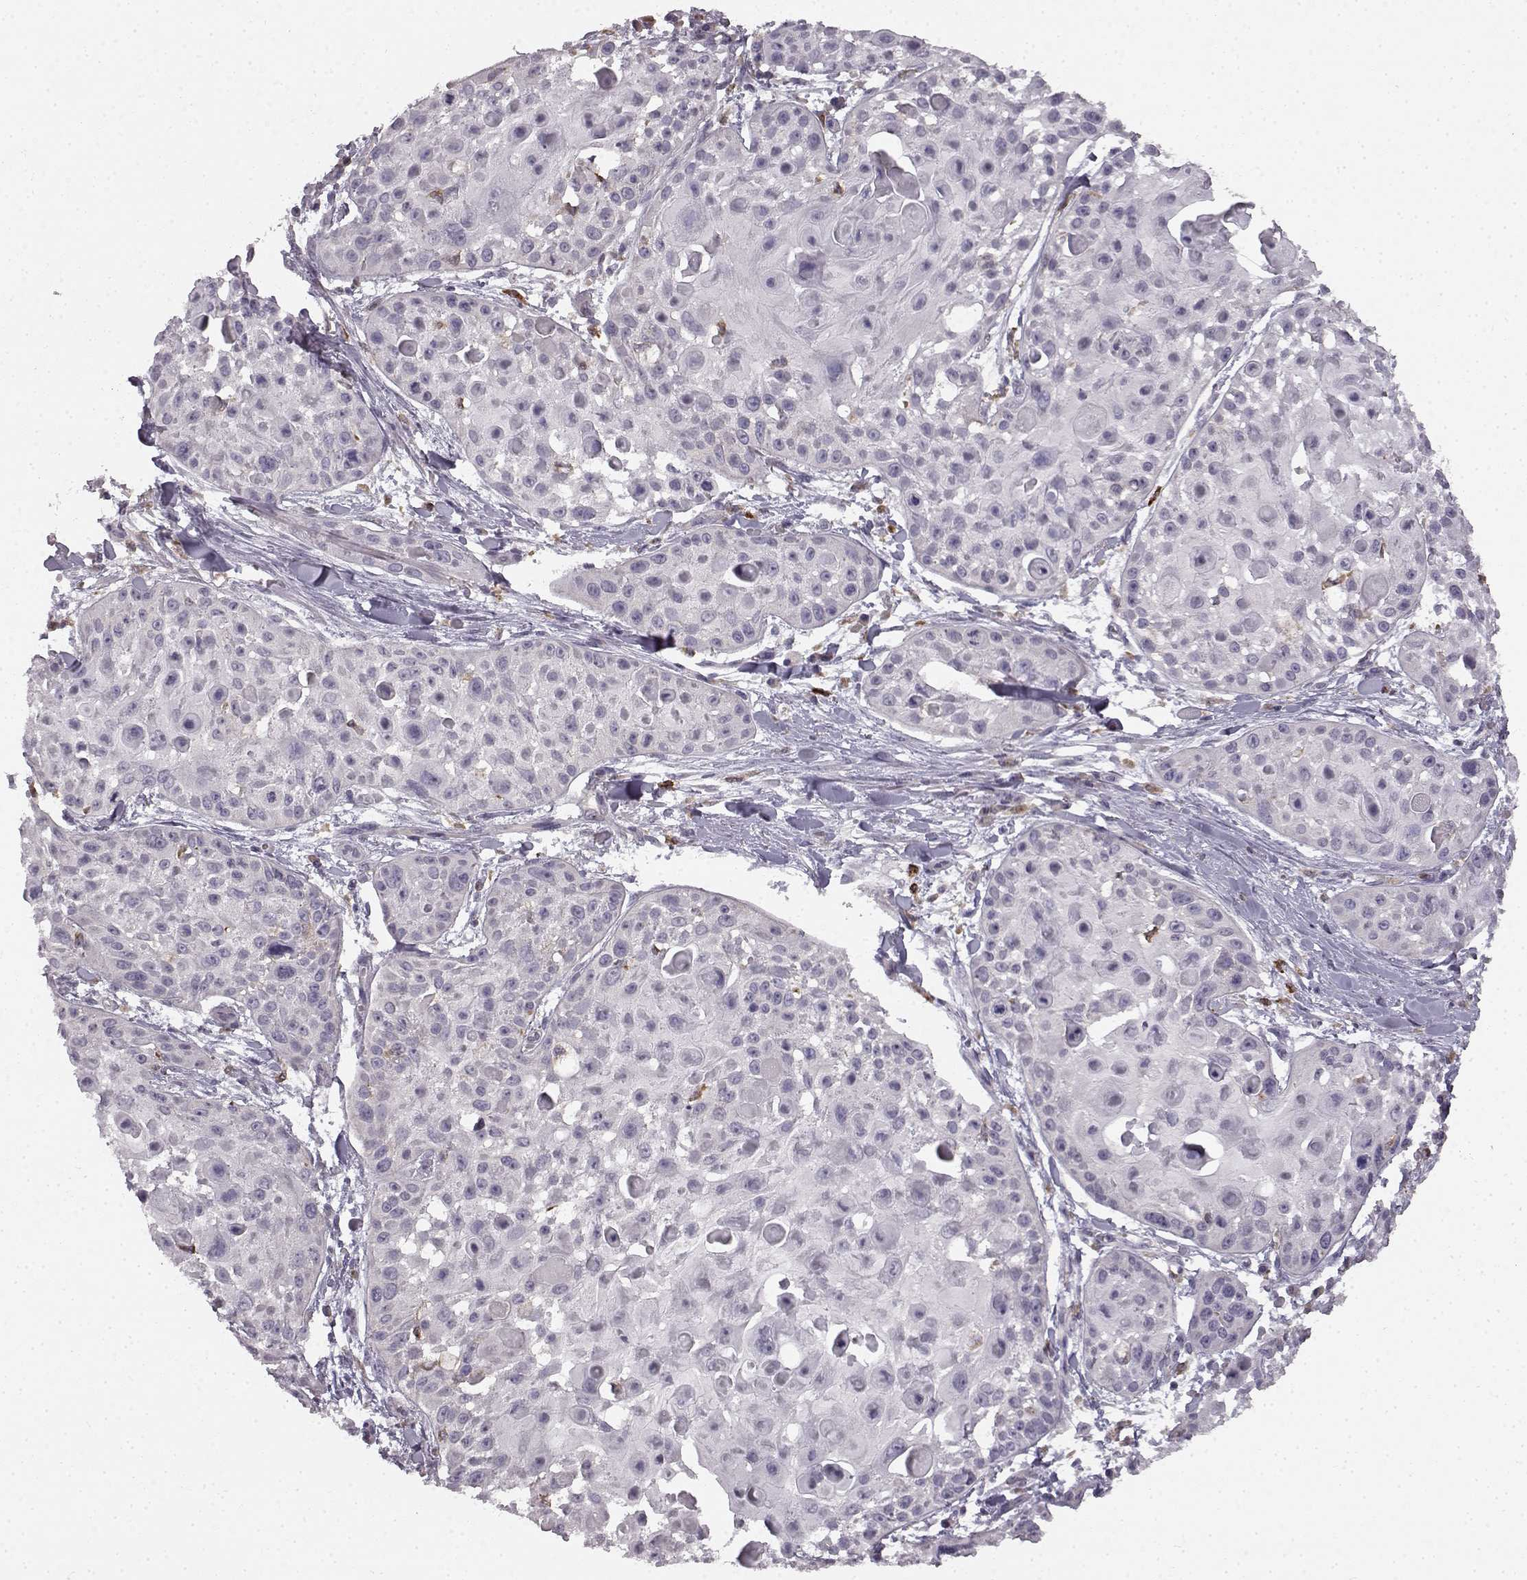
{"staining": {"intensity": "negative", "quantity": "none", "location": "none"}, "tissue": "skin cancer", "cell_type": "Tumor cells", "image_type": "cancer", "snomed": [{"axis": "morphology", "description": "Squamous cell carcinoma, NOS"}, {"axis": "topography", "description": "Skin"}, {"axis": "topography", "description": "Anal"}], "caption": "Micrograph shows no significant protein staining in tumor cells of squamous cell carcinoma (skin).", "gene": "SPAG17", "patient": {"sex": "female", "age": 75}}